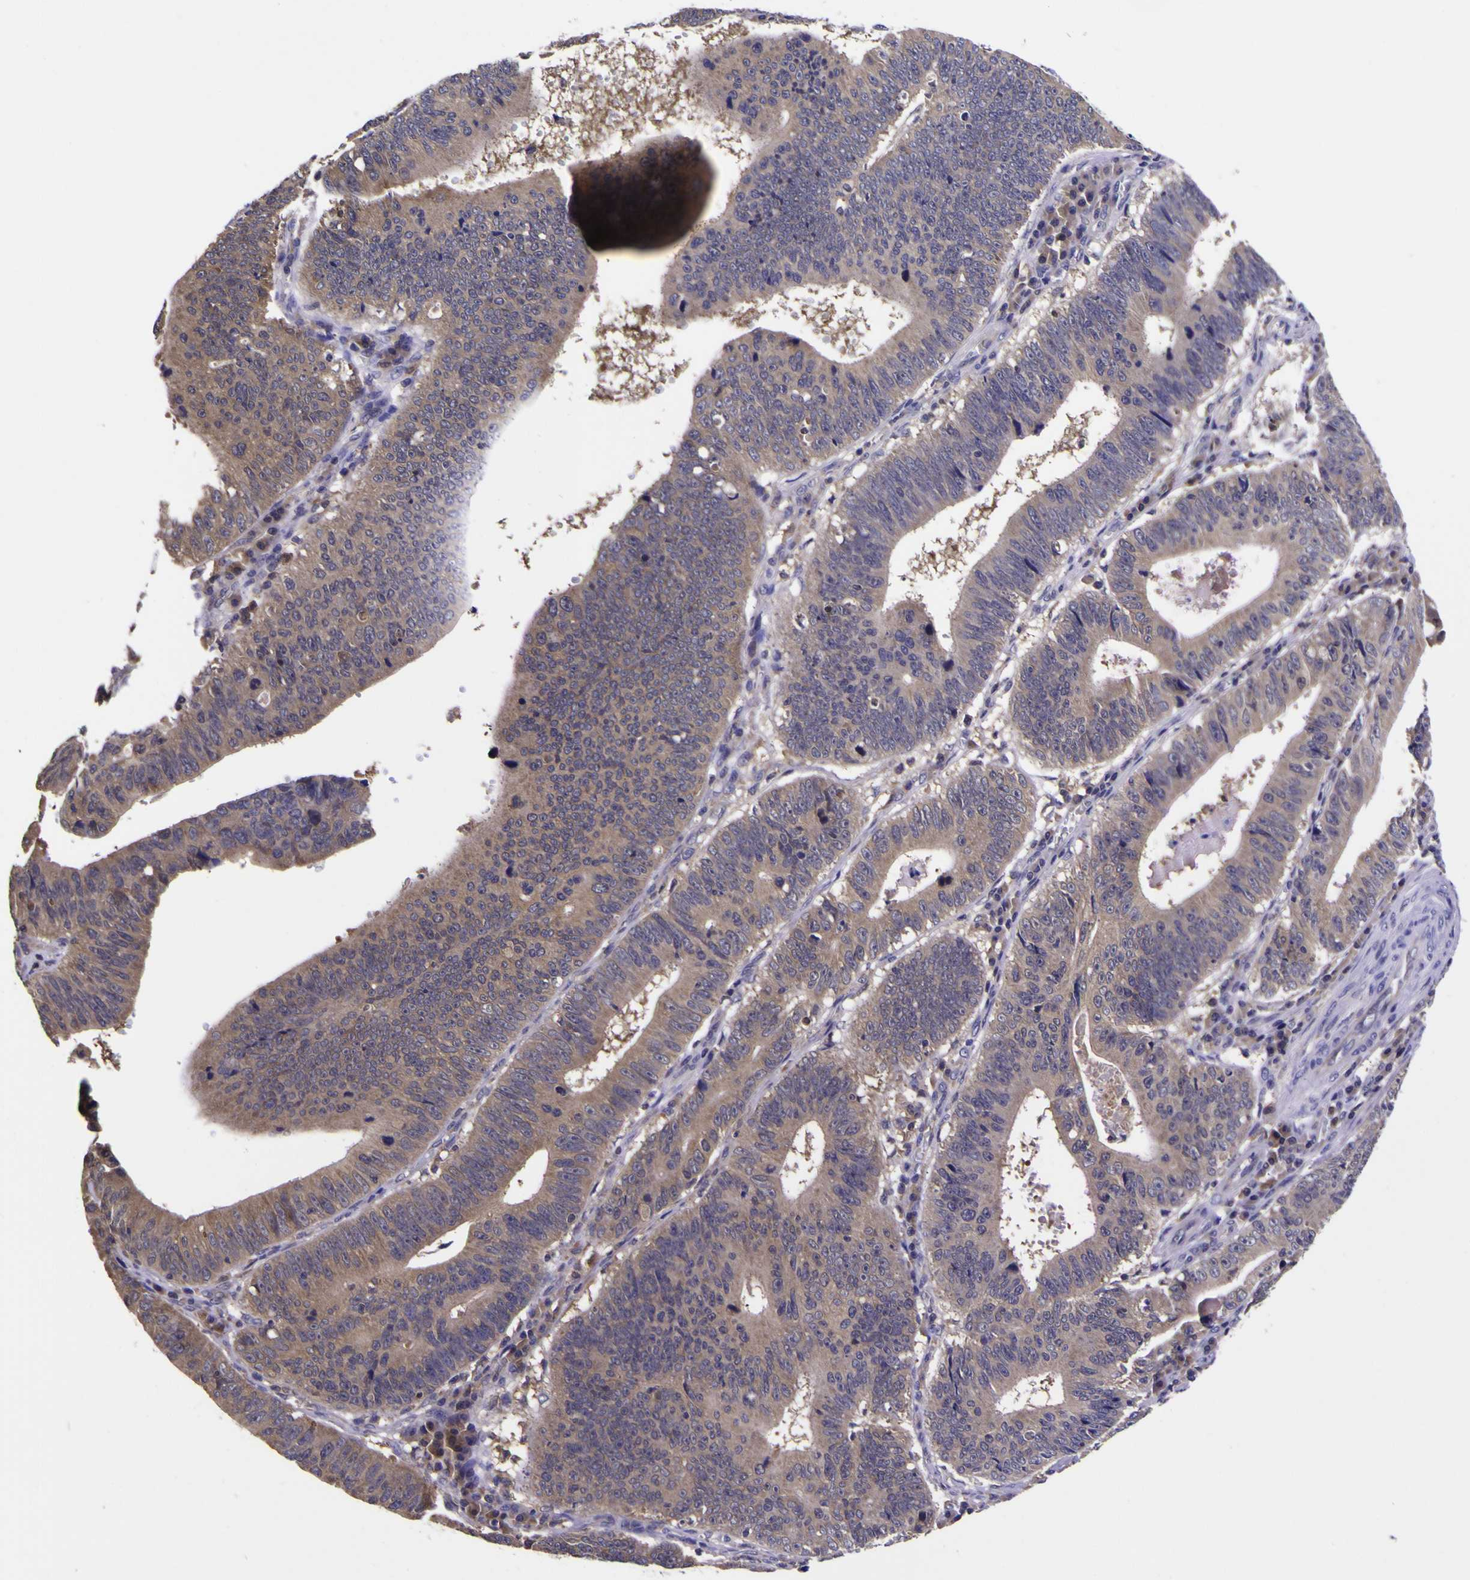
{"staining": {"intensity": "weak", "quantity": ">75%", "location": "cytoplasmic/membranous"}, "tissue": "stomach cancer", "cell_type": "Tumor cells", "image_type": "cancer", "snomed": [{"axis": "morphology", "description": "Adenocarcinoma, NOS"}, {"axis": "topography", "description": "Stomach"}], "caption": "A brown stain shows weak cytoplasmic/membranous expression of a protein in stomach cancer (adenocarcinoma) tumor cells.", "gene": "MAPK14", "patient": {"sex": "male", "age": 59}}